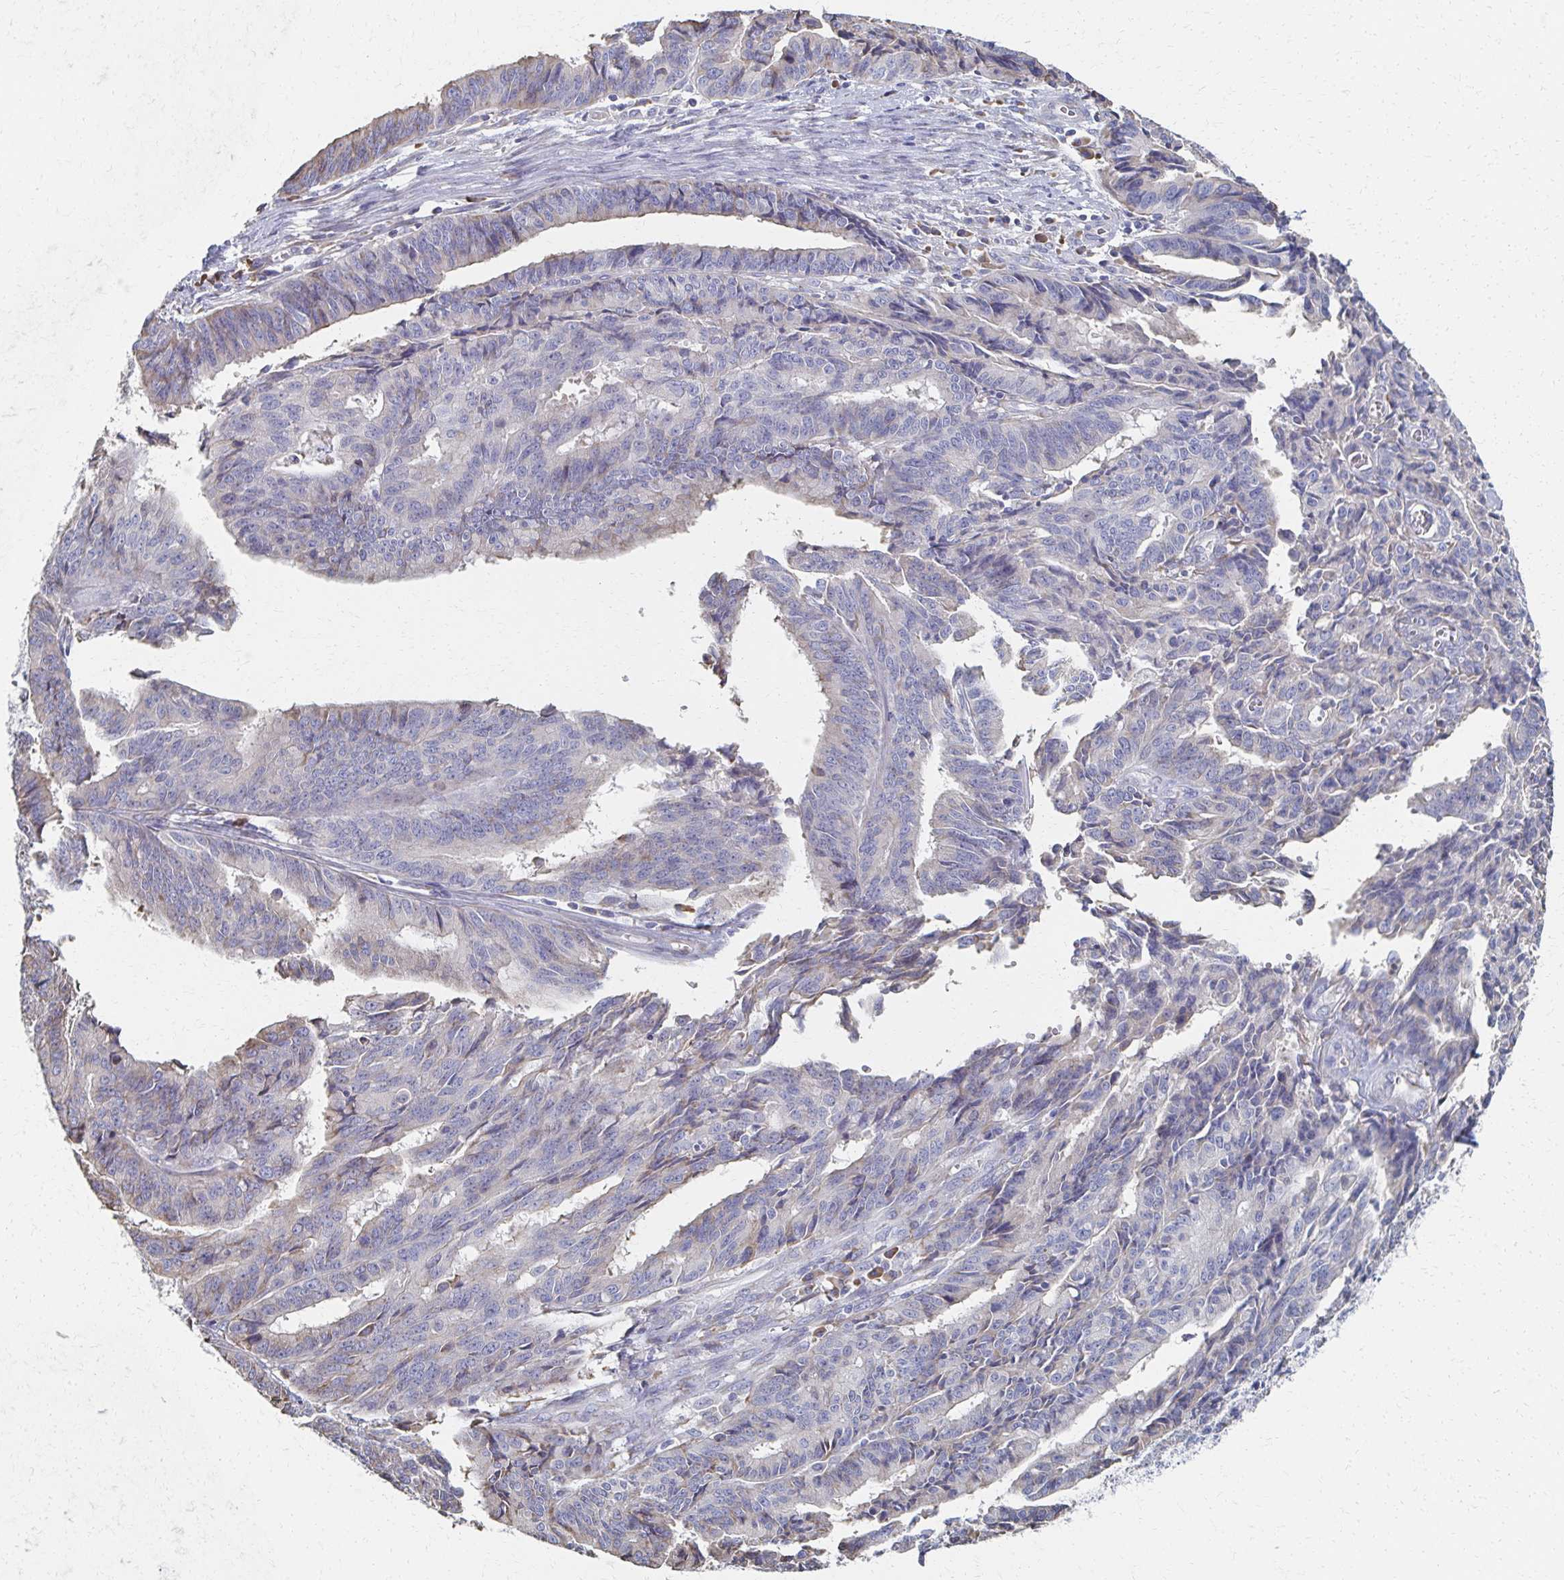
{"staining": {"intensity": "negative", "quantity": "none", "location": "none"}, "tissue": "endometrial cancer", "cell_type": "Tumor cells", "image_type": "cancer", "snomed": [{"axis": "morphology", "description": "Adenocarcinoma, NOS"}, {"axis": "topography", "description": "Endometrium"}], "caption": "High magnification brightfield microscopy of endometrial cancer stained with DAB (brown) and counterstained with hematoxylin (blue): tumor cells show no significant expression. The staining was performed using DAB (3,3'-diaminobenzidine) to visualize the protein expression in brown, while the nuclei were stained in blue with hematoxylin (Magnification: 20x).", "gene": "ATP1A3", "patient": {"sex": "female", "age": 65}}